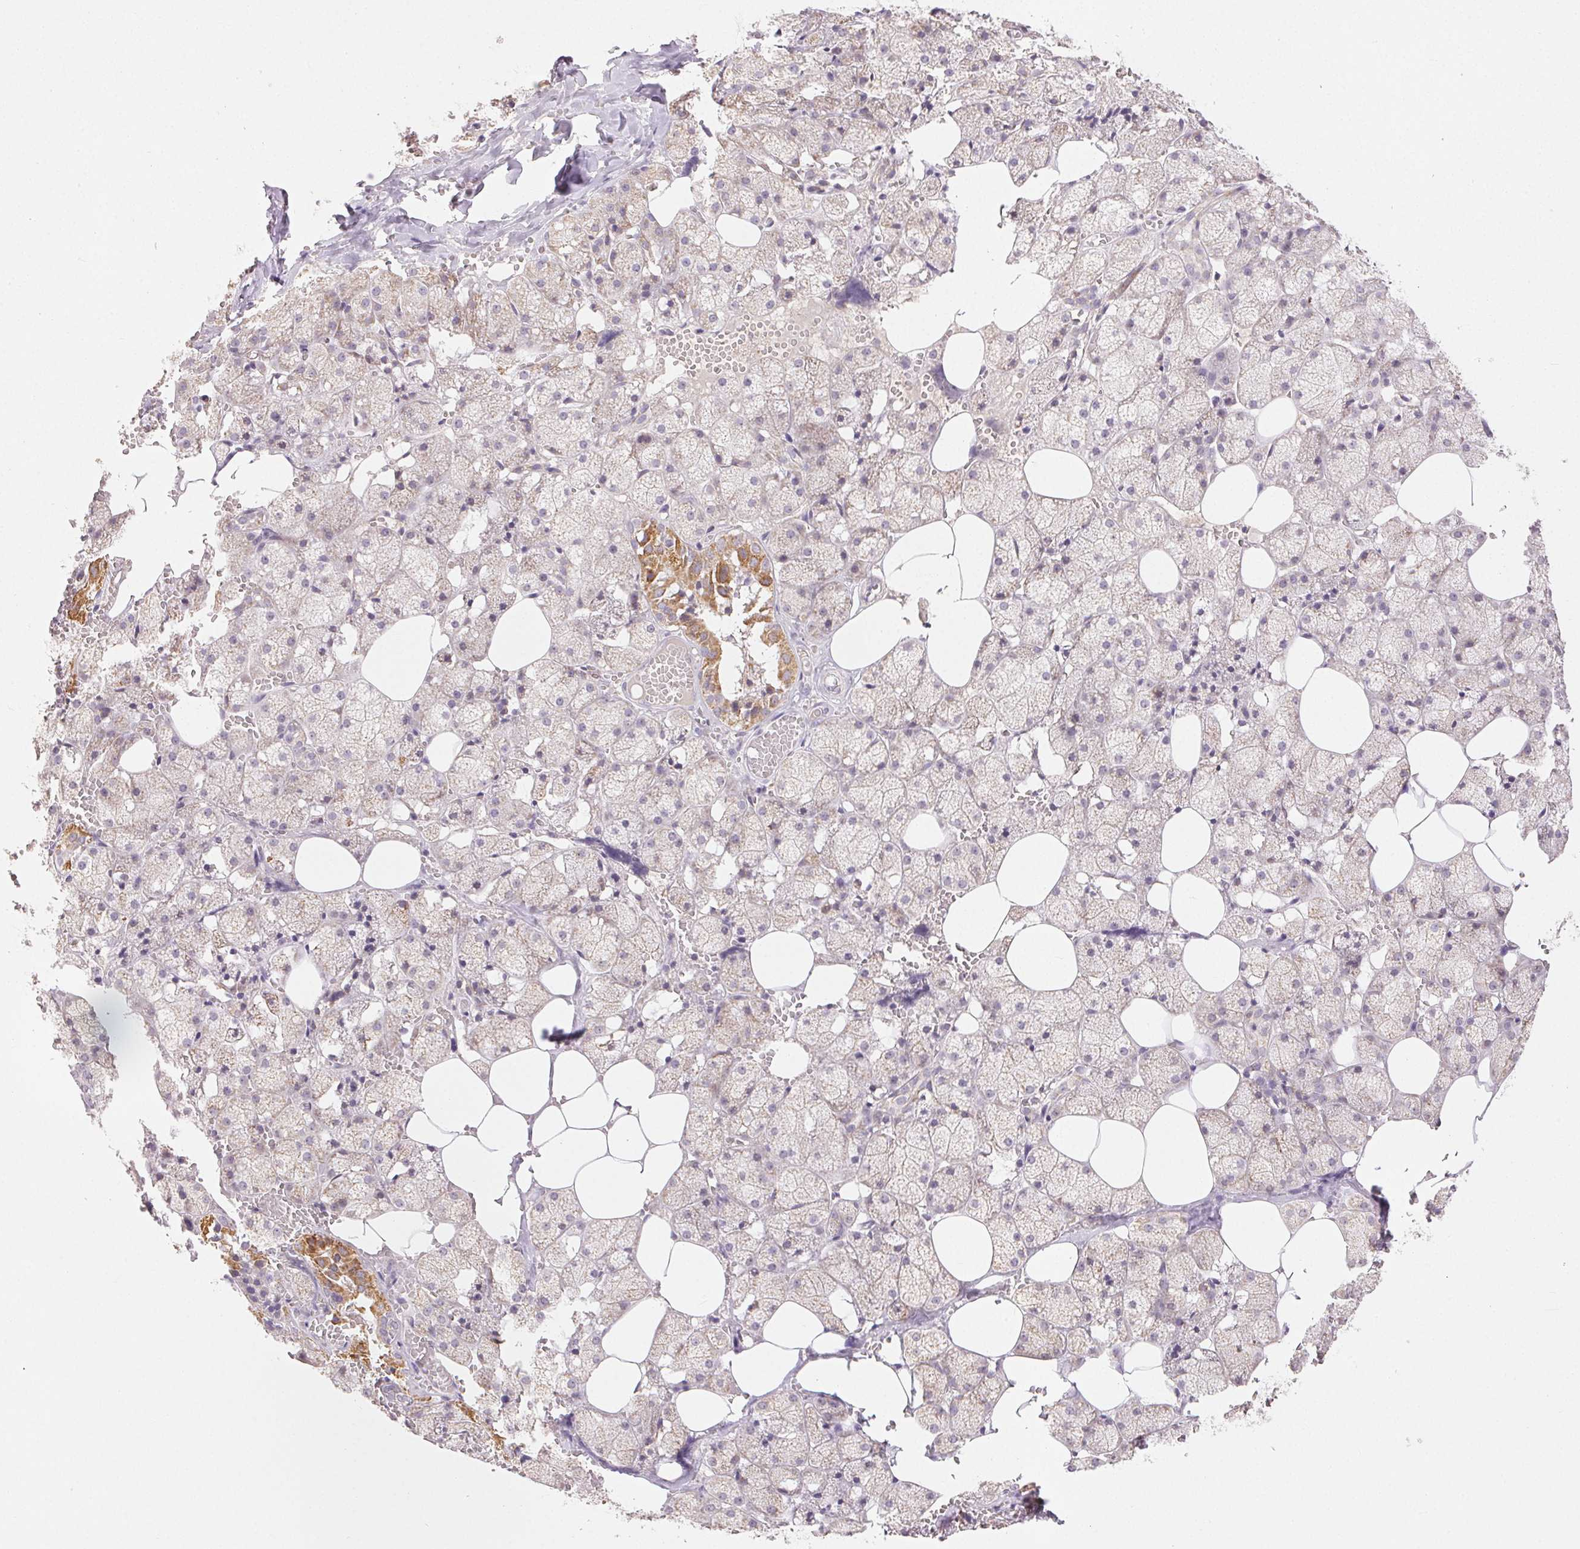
{"staining": {"intensity": "moderate", "quantity": "<25%", "location": "cytoplasmic/membranous"}, "tissue": "salivary gland", "cell_type": "Glandular cells", "image_type": "normal", "snomed": [{"axis": "morphology", "description": "Normal tissue, NOS"}, {"axis": "topography", "description": "Salivary gland"}, {"axis": "topography", "description": "Peripheral nerve tissue"}], "caption": "A histopathology image of salivary gland stained for a protein exhibits moderate cytoplasmic/membranous brown staining in glandular cells. The staining was performed using DAB (3,3'-diaminobenzidine) to visualize the protein expression in brown, while the nuclei were stained in blue with hematoxylin (Magnification: 20x).", "gene": "CLASP1", "patient": {"sex": "male", "age": 38}}